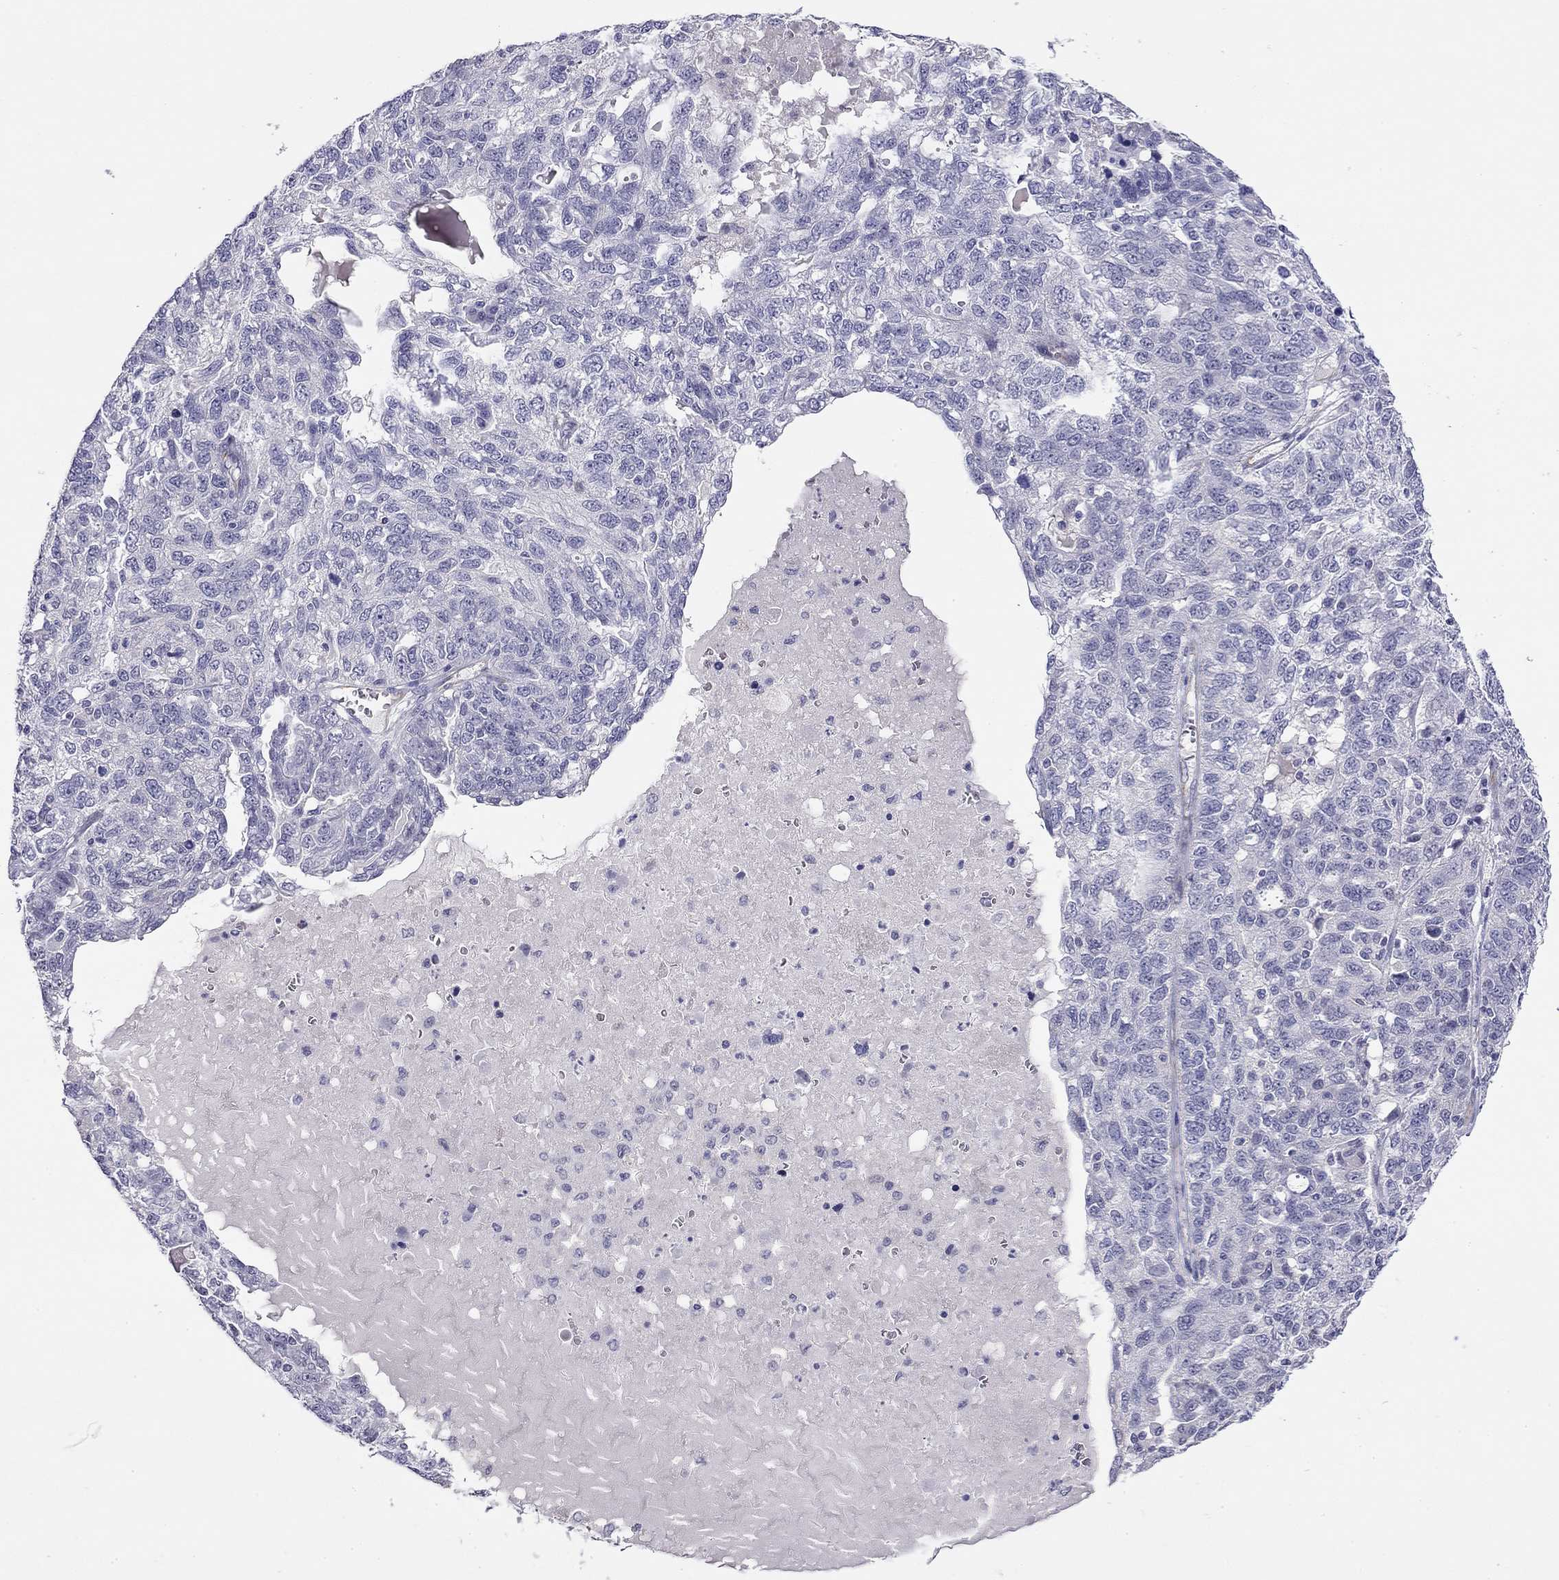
{"staining": {"intensity": "negative", "quantity": "none", "location": "none"}, "tissue": "ovarian cancer", "cell_type": "Tumor cells", "image_type": "cancer", "snomed": [{"axis": "morphology", "description": "Cystadenocarcinoma, serous, NOS"}, {"axis": "topography", "description": "Ovary"}], "caption": "A high-resolution histopathology image shows IHC staining of ovarian cancer, which displays no significant expression in tumor cells. Nuclei are stained in blue.", "gene": "RTL1", "patient": {"sex": "female", "age": 71}}